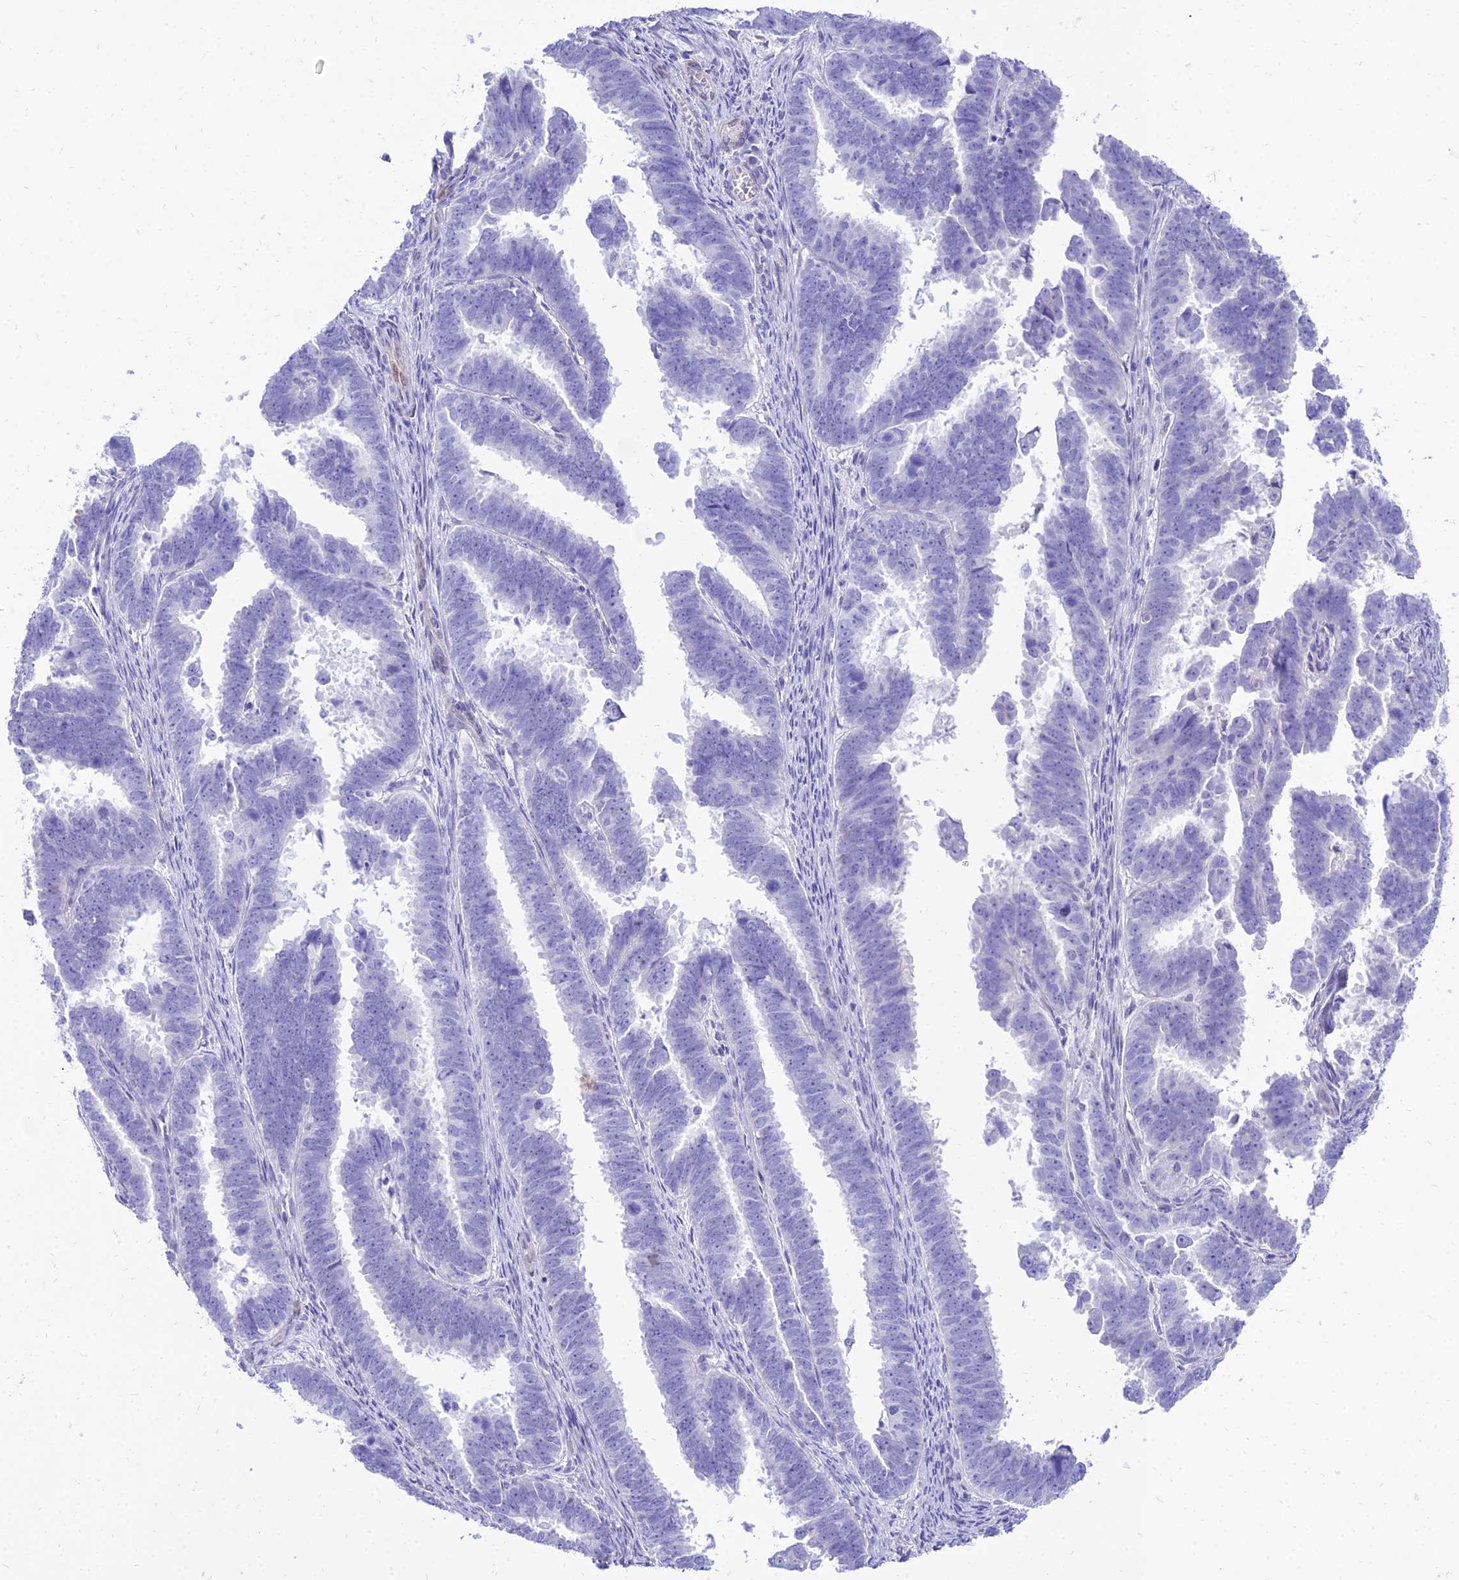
{"staining": {"intensity": "negative", "quantity": "none", "location": "none"}, "tissue": "endometrial cancer", "cell_type": "Tumor cells", "image_type": "cancer", "snomed": [{"axis": "morphology", "description": "Adenocarcinoma, NOS"}, {"axis": "topography", "description": "Endometrium"}], "caption": "IHC image of neoplastic tissue: adenocarcinoma (endometrial) stained with DAB exhibits no significant protein expression in tumor cells.", "gene": "TAC3", "patient": {"sex": "female", "age": 75}}